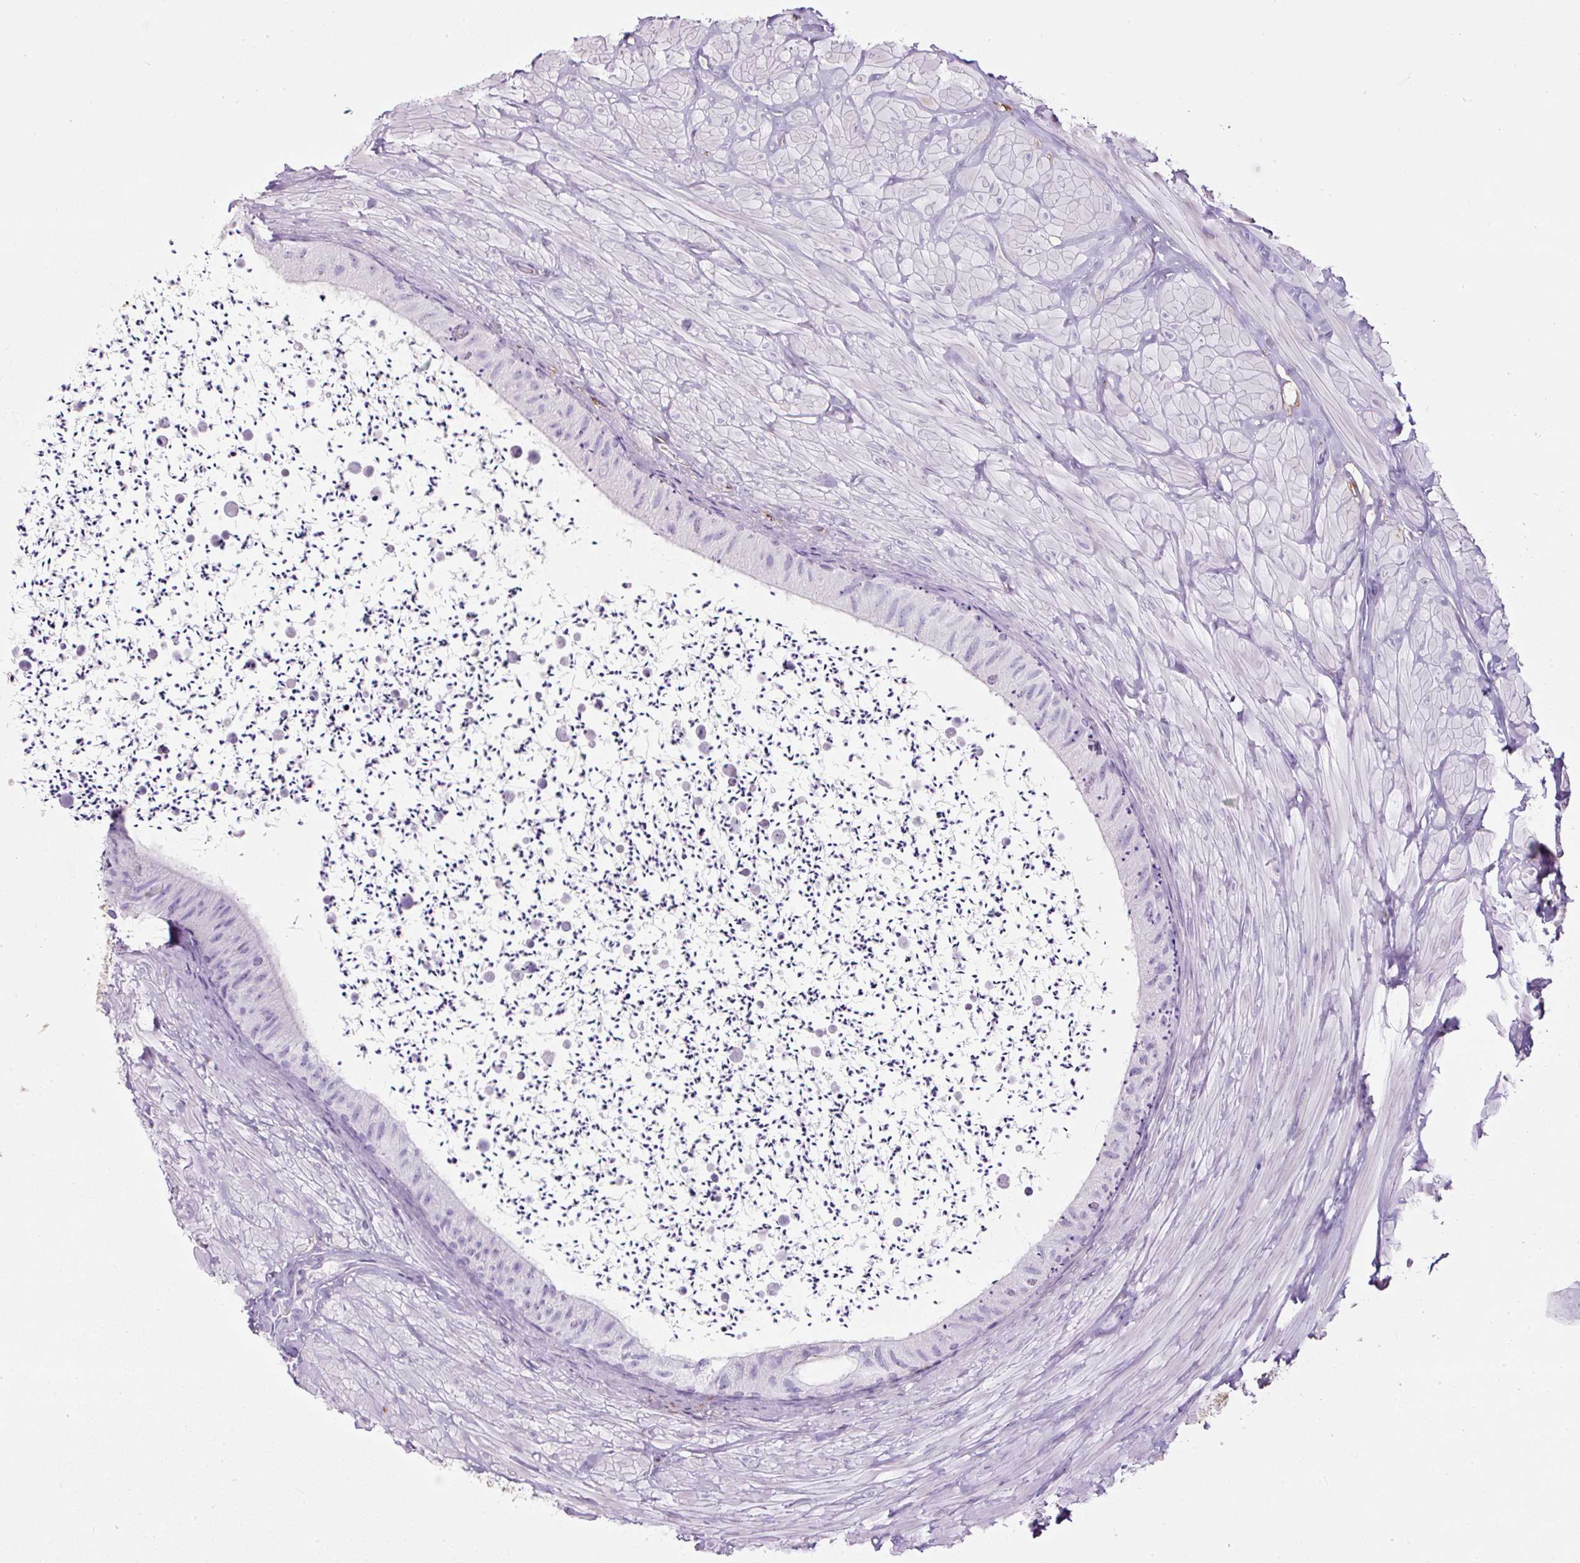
{"staining": {"intensity": "negative", "quantity": "none", "location": "none"}, "tissue": "epididymis", "cell_type": "Glandular cells", "image_type": "normal", "snomed": [{"axis": "morphology", "description": "Normal tissue, NOS"}, {"axis": "topography", "description": "Epididymis"}, {"axis": "topography", "description": "Peripheral nerve tissue"}], "caption": "Immunohistochemical staining of benign human epididymis reveals no significant expression in glandular cells. (Brightfield microscopy of DAB immunohistochemistry (IHC) at high magnification).", "gene": "APOA1", "patient": {"sex": "male", "age": 32}}